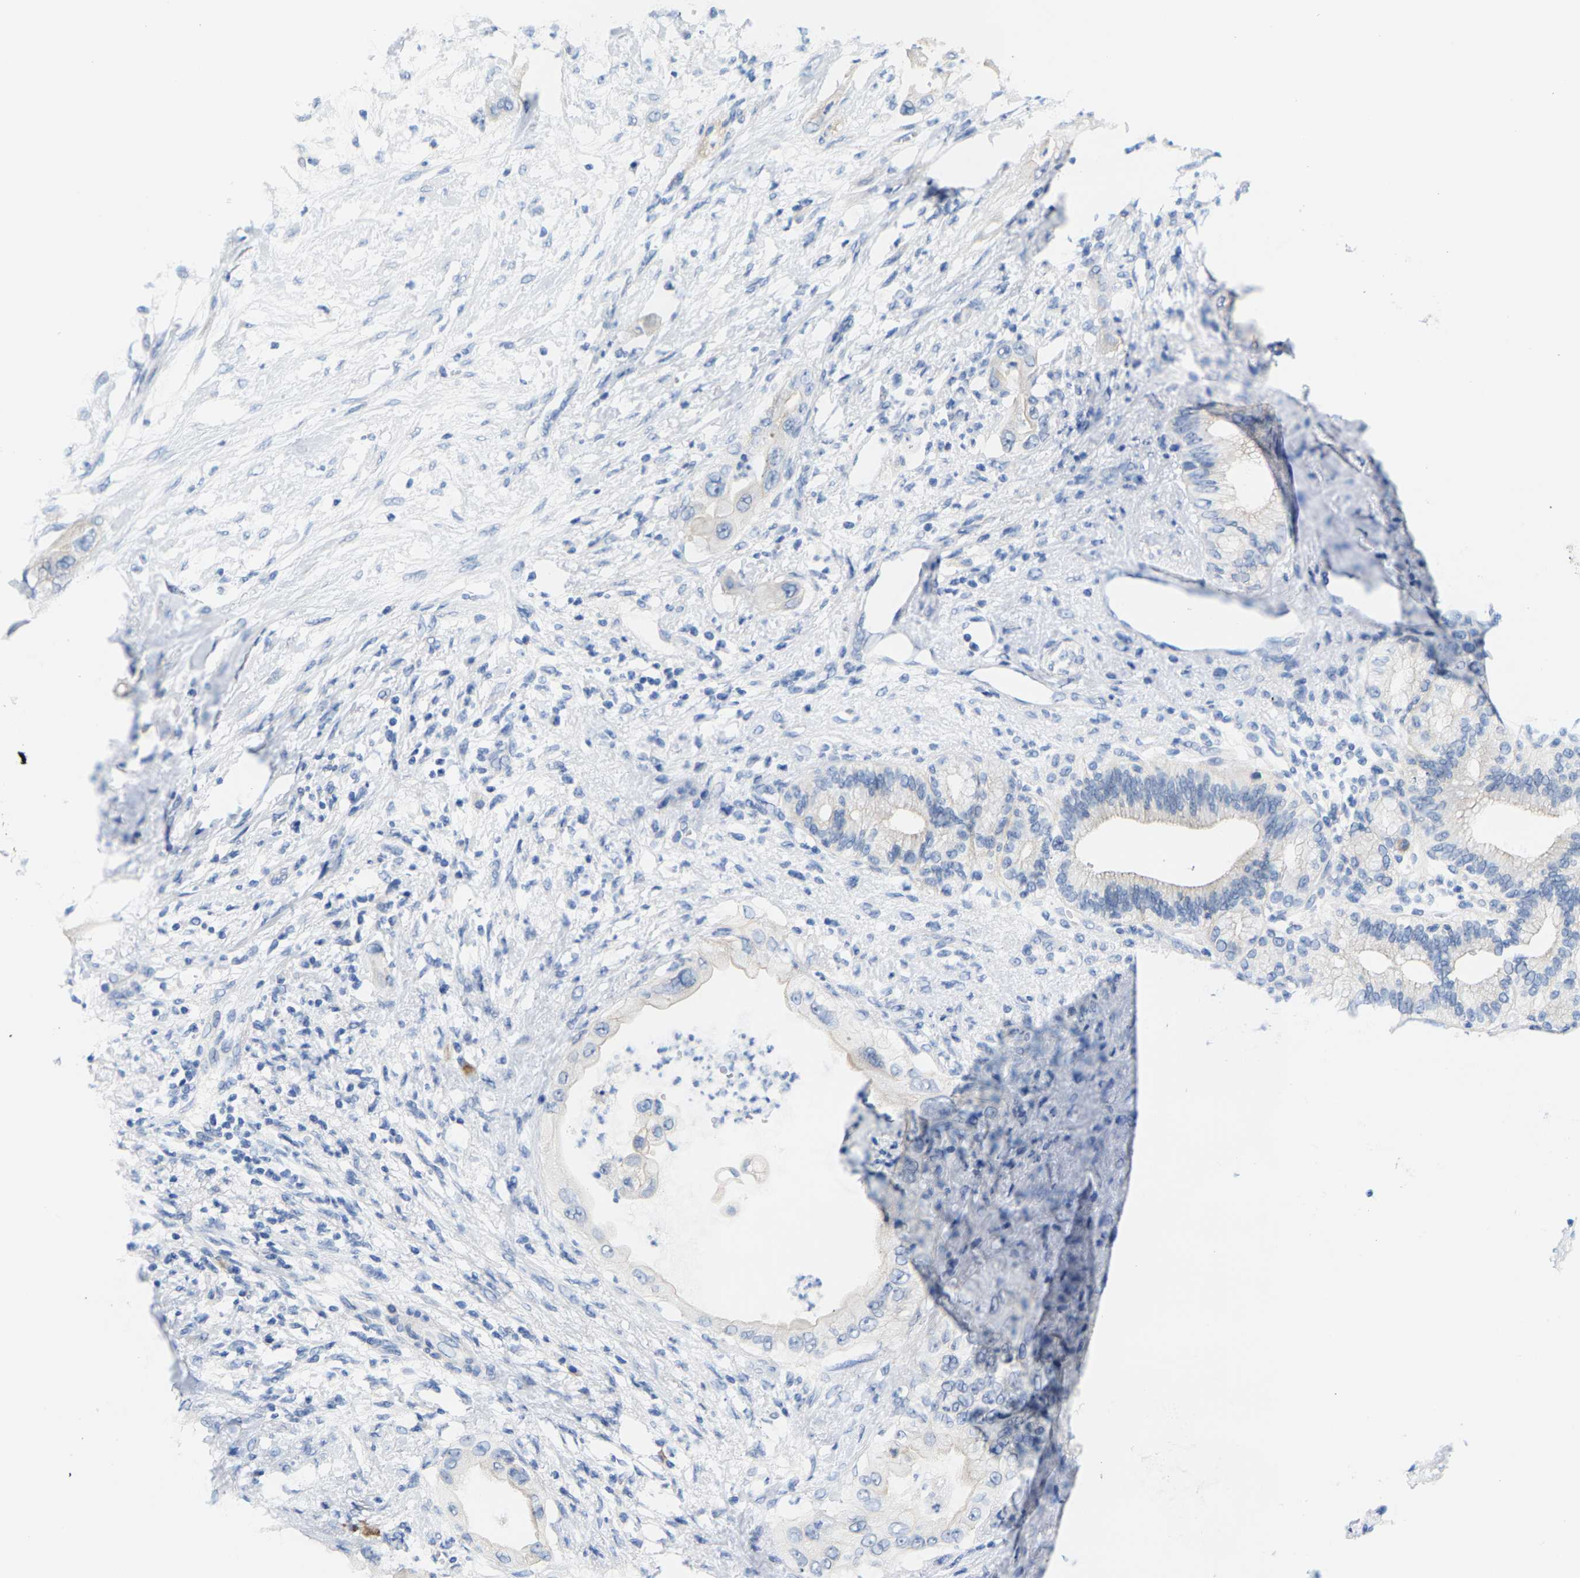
{"staining": {"intensity": "negative", "quantity": "none", "location": "none"}, "tissue": "pancreatic cancer", "cell_type": "Tumor cells", "image_type": "cancer", "snomed": [{"axis": "morphology", "description": "Adenocarcinoma, NOS"}, {"axis": "topography", "description": "Pancreas"}], "caption": "Protein analysis of pancreatic cancer (adenocarcinoma) displays no significant staining in tumor cells.", "gene": "DSCAM", "patient": {"sex": "male", "age": 59}}